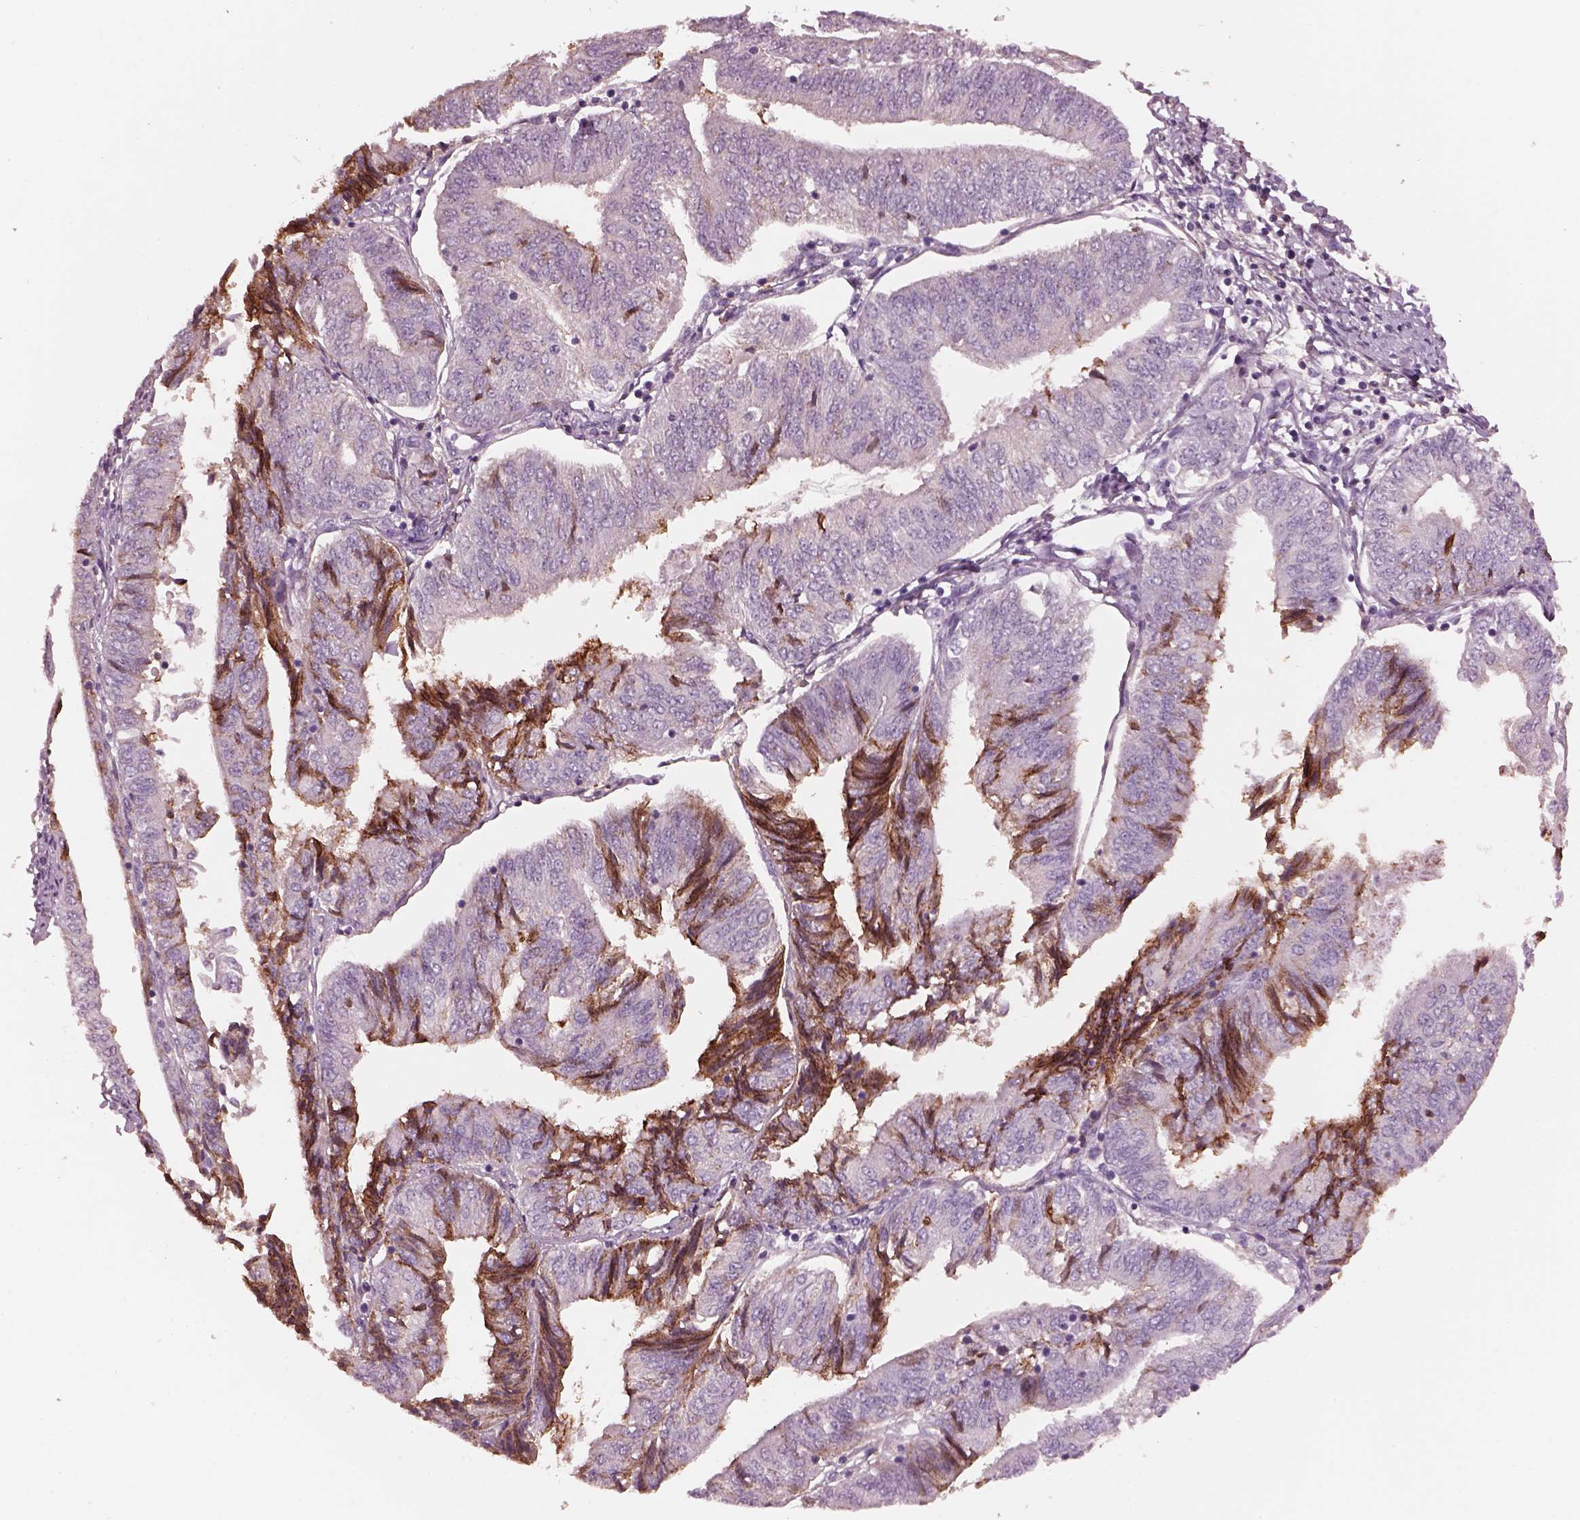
{"staining": {"intensity": "moderate", "quantity": "<25%", "location": "cytoplasmic/membranous"}, "tissue": "endometrial cancer", "cell_type": "Tumor cells", "image_type": "cancer", "snomed": [{"axis": "morphology", "description": "Adenocarcinoma, NOS"}, {"axis": "topography", "description": "Endometrium"}], "caption": "Endometrial cancer (adenocarcinoma) stained for a protein demonstrates moderate cytoplasmic/membranous positivity in tumor cells. Using DAB (3,3'-diaminobenzidine) (brown) and hematoxylin (blue) stains, captured at high magnification using brightfield microscopy.", "gene": "SRI", "patient": {"sex": "female", "age": 58}}